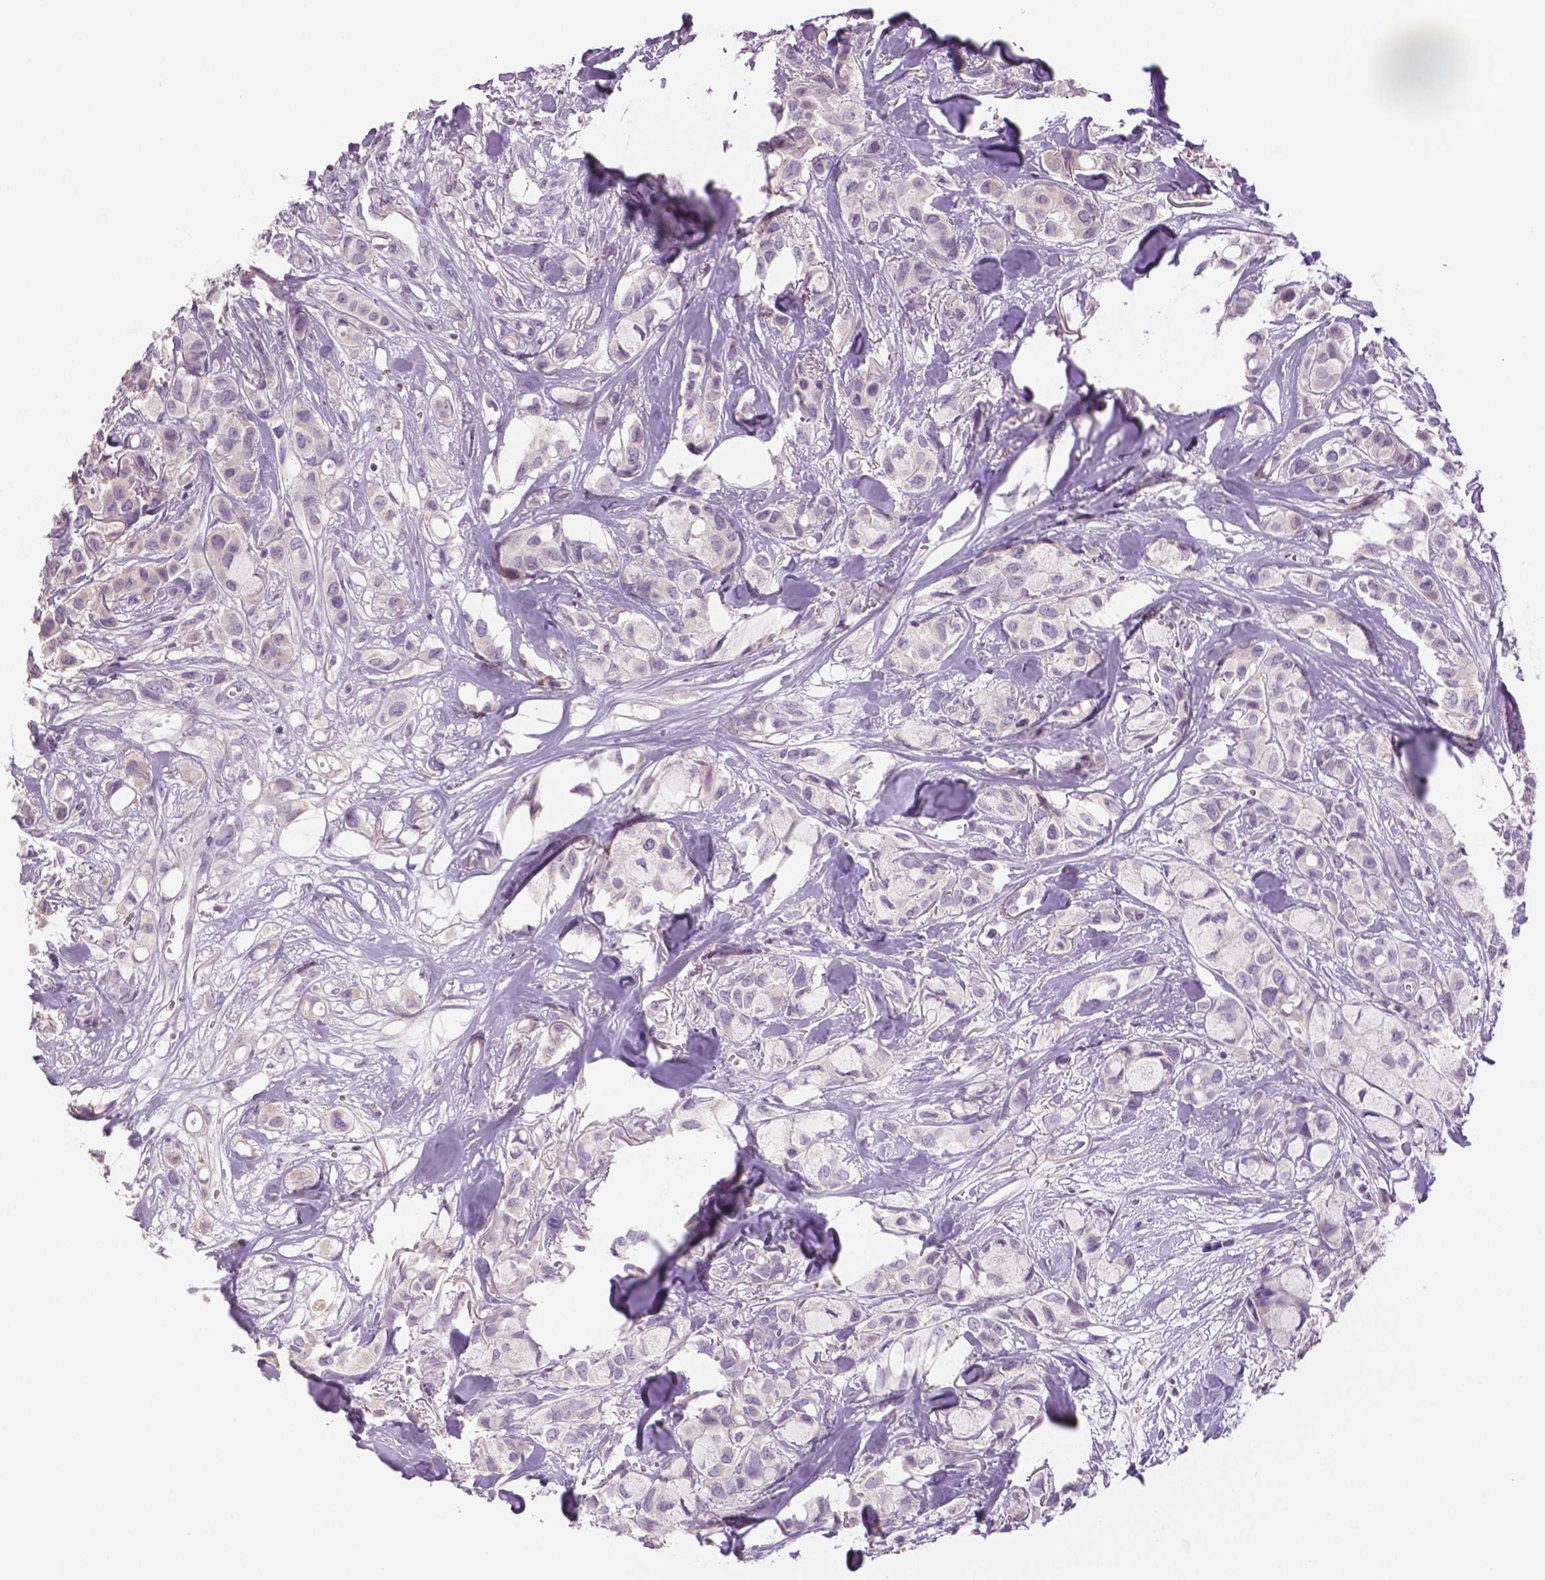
{"staining": {"intensity": "negative", "quantity": "none", "location": "none"}, "tissue": "breast cancer", "cell_type": "Tumor cells", "image_type": "cancer", "snomed": [{"axis": "morphology", "description": "Duct carcinoma"}, {"axis": "topography", "description": "Breast"}], "caption": "Photomicrograph shows no protein positivity in tumor cells of breast cancer tissue.", "gene": "DNAH12", "patient": {"sex": "female", "age": 85}}